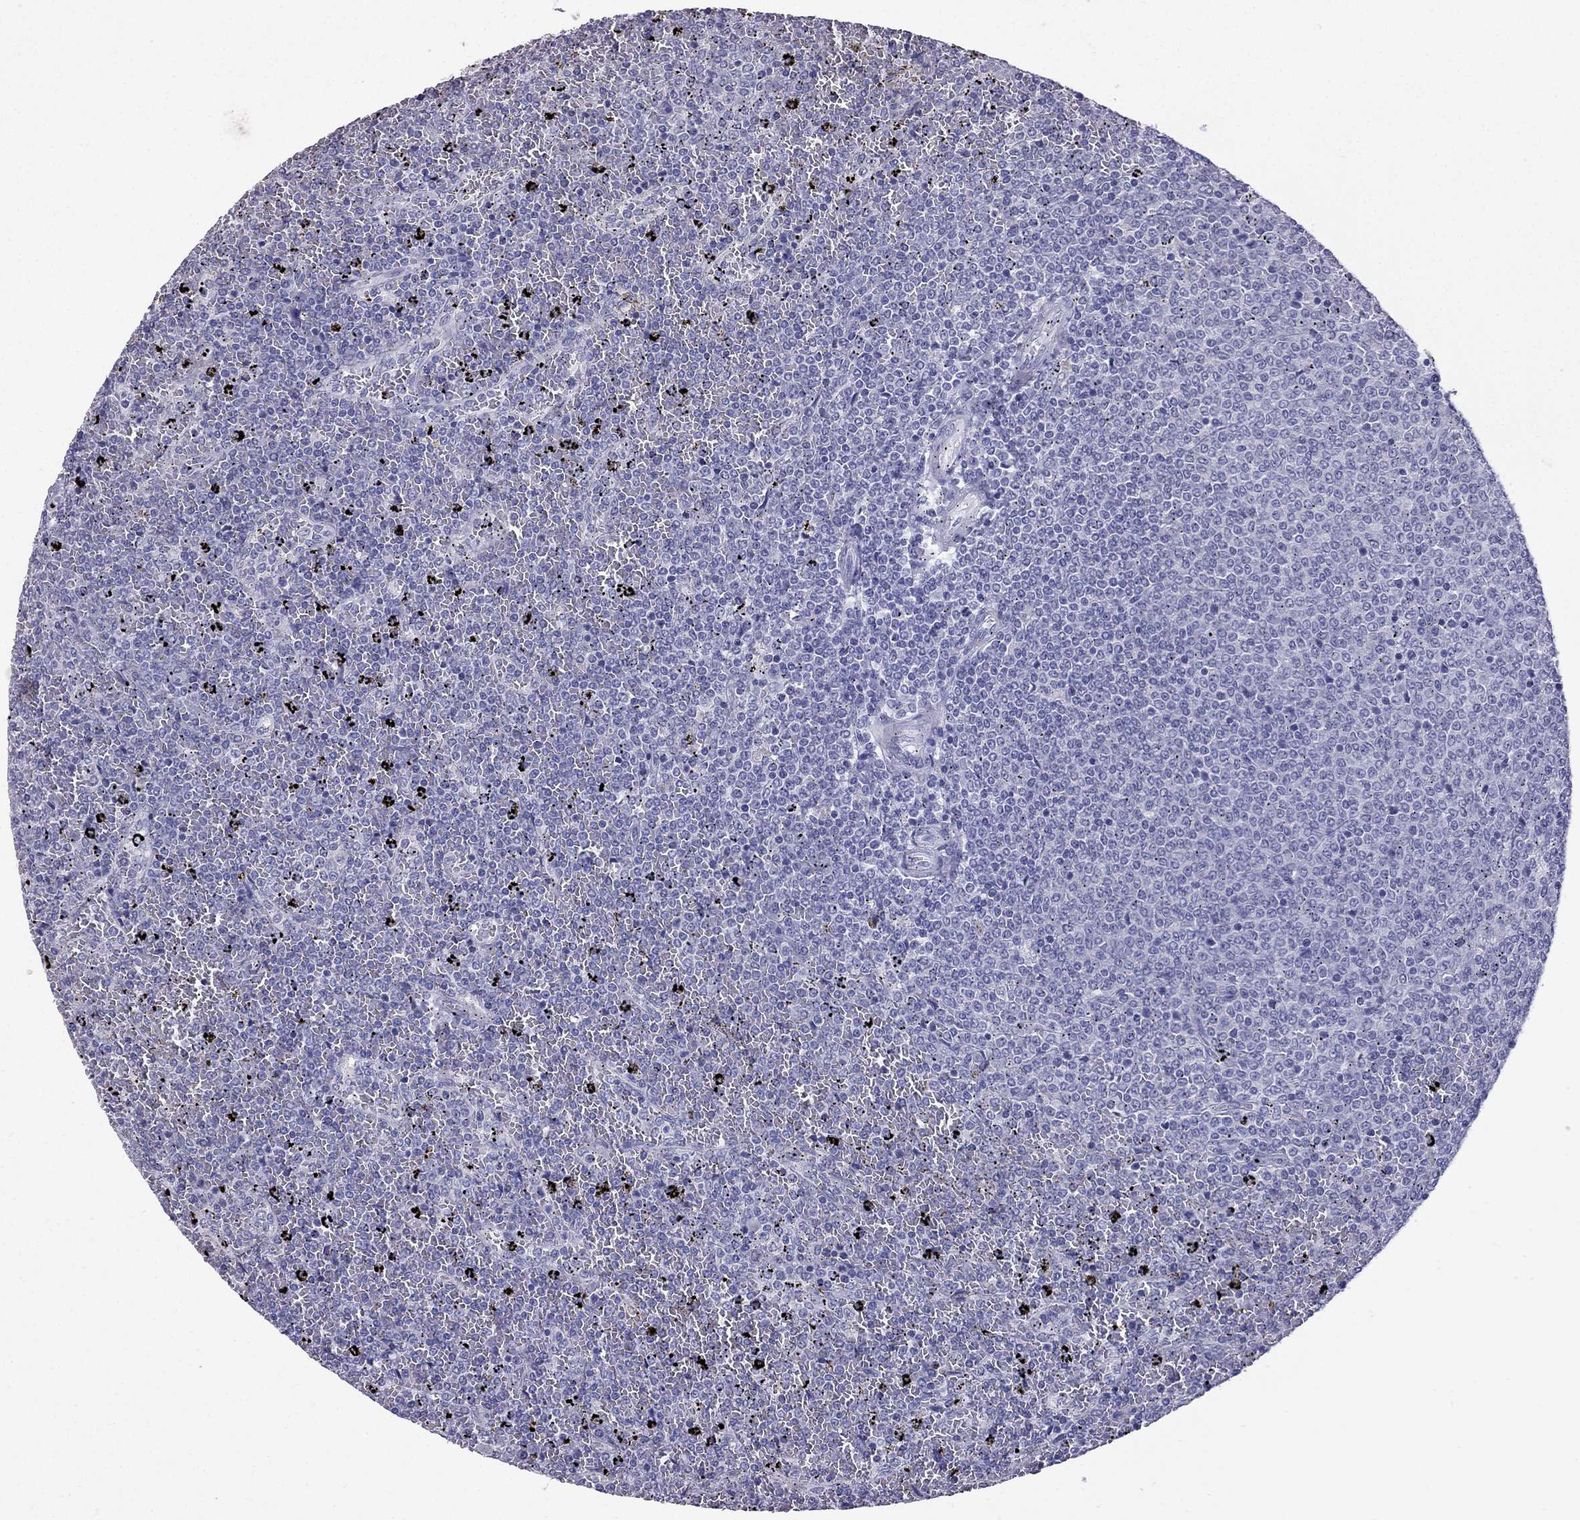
{"staining": {"intensity": "negative", "quantity": "none", "location": "none"}, "tissue": "lymphoma", "cell_type": "Tumor cells", "image_type": "cancer", "snomed": [{"axis": "morphology", "description": "Malignant lymphoma, non-Hodgkin's type, Low grade"}, {"axis": "topography", "description": "Spleen"}], "caption": "High magnification brightfield microscopy of low-grade malignant lymphoma, non-Hodgkin's type stained with DAB (3,3'-diaminobenzidine) (brown) and counterstained with hematoxylin (blue): tumor cells show no significant staining.", "gene": "SCG5", "patient": {"sex": "female", "age": 77}}